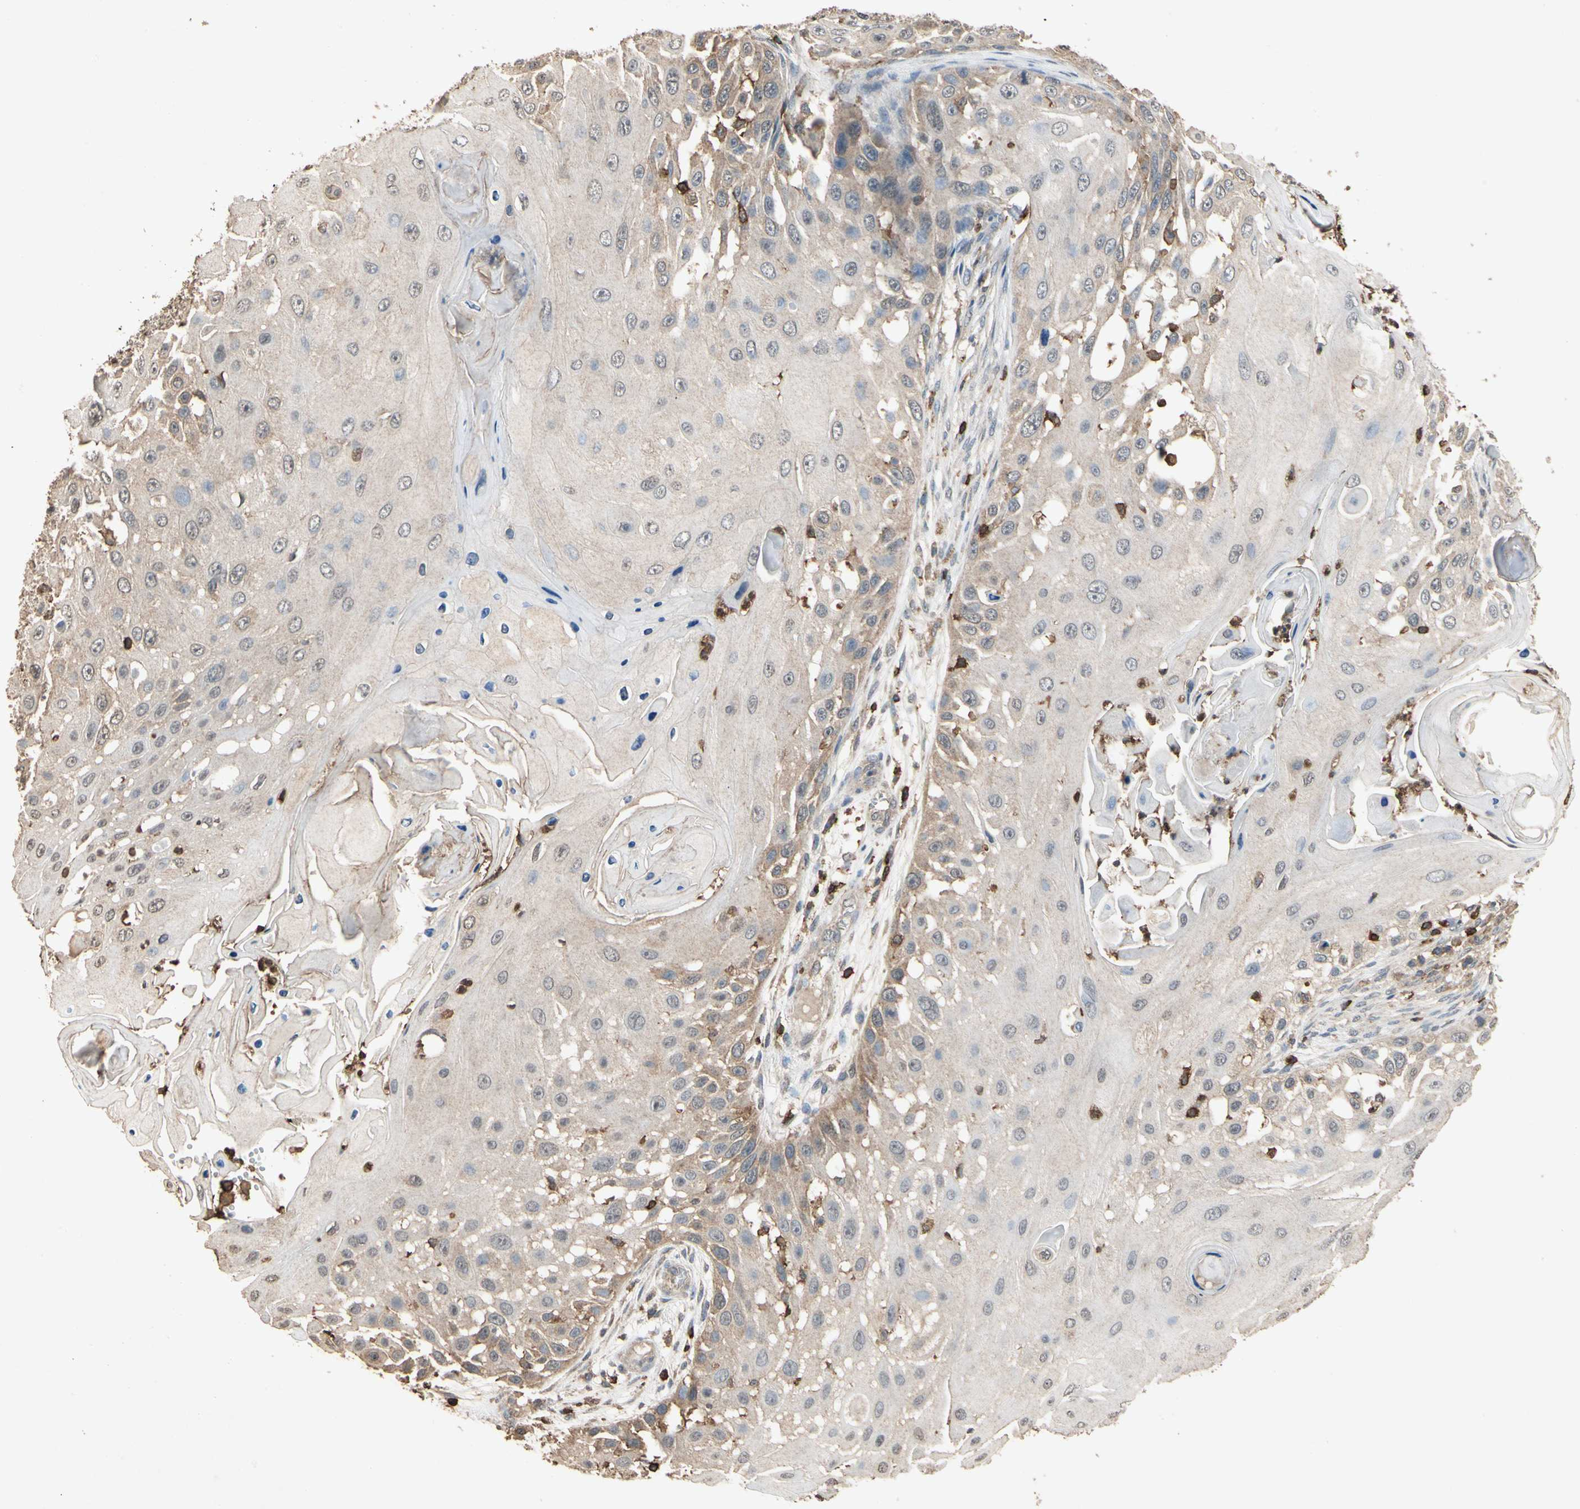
{"staining": {"intensity": "weak", "quantity": "<25%", "location": "cytoplasmic/membranous"}, "tissue": "skin cancer", "cell_type": "Tumor cells", "image_type": "cancer", "snomed": [{"axis": "morphology", "description": "Squamous cell carcinoma, NOS"}, {"axis": "topography", "description": "Skin"}], "caption": "Tumor cells show no significant protein staining in skin cancer (squamous cell carcinoma).", "gene": "MAP3K10", "patient": {"sex": "female", "age": 44}}